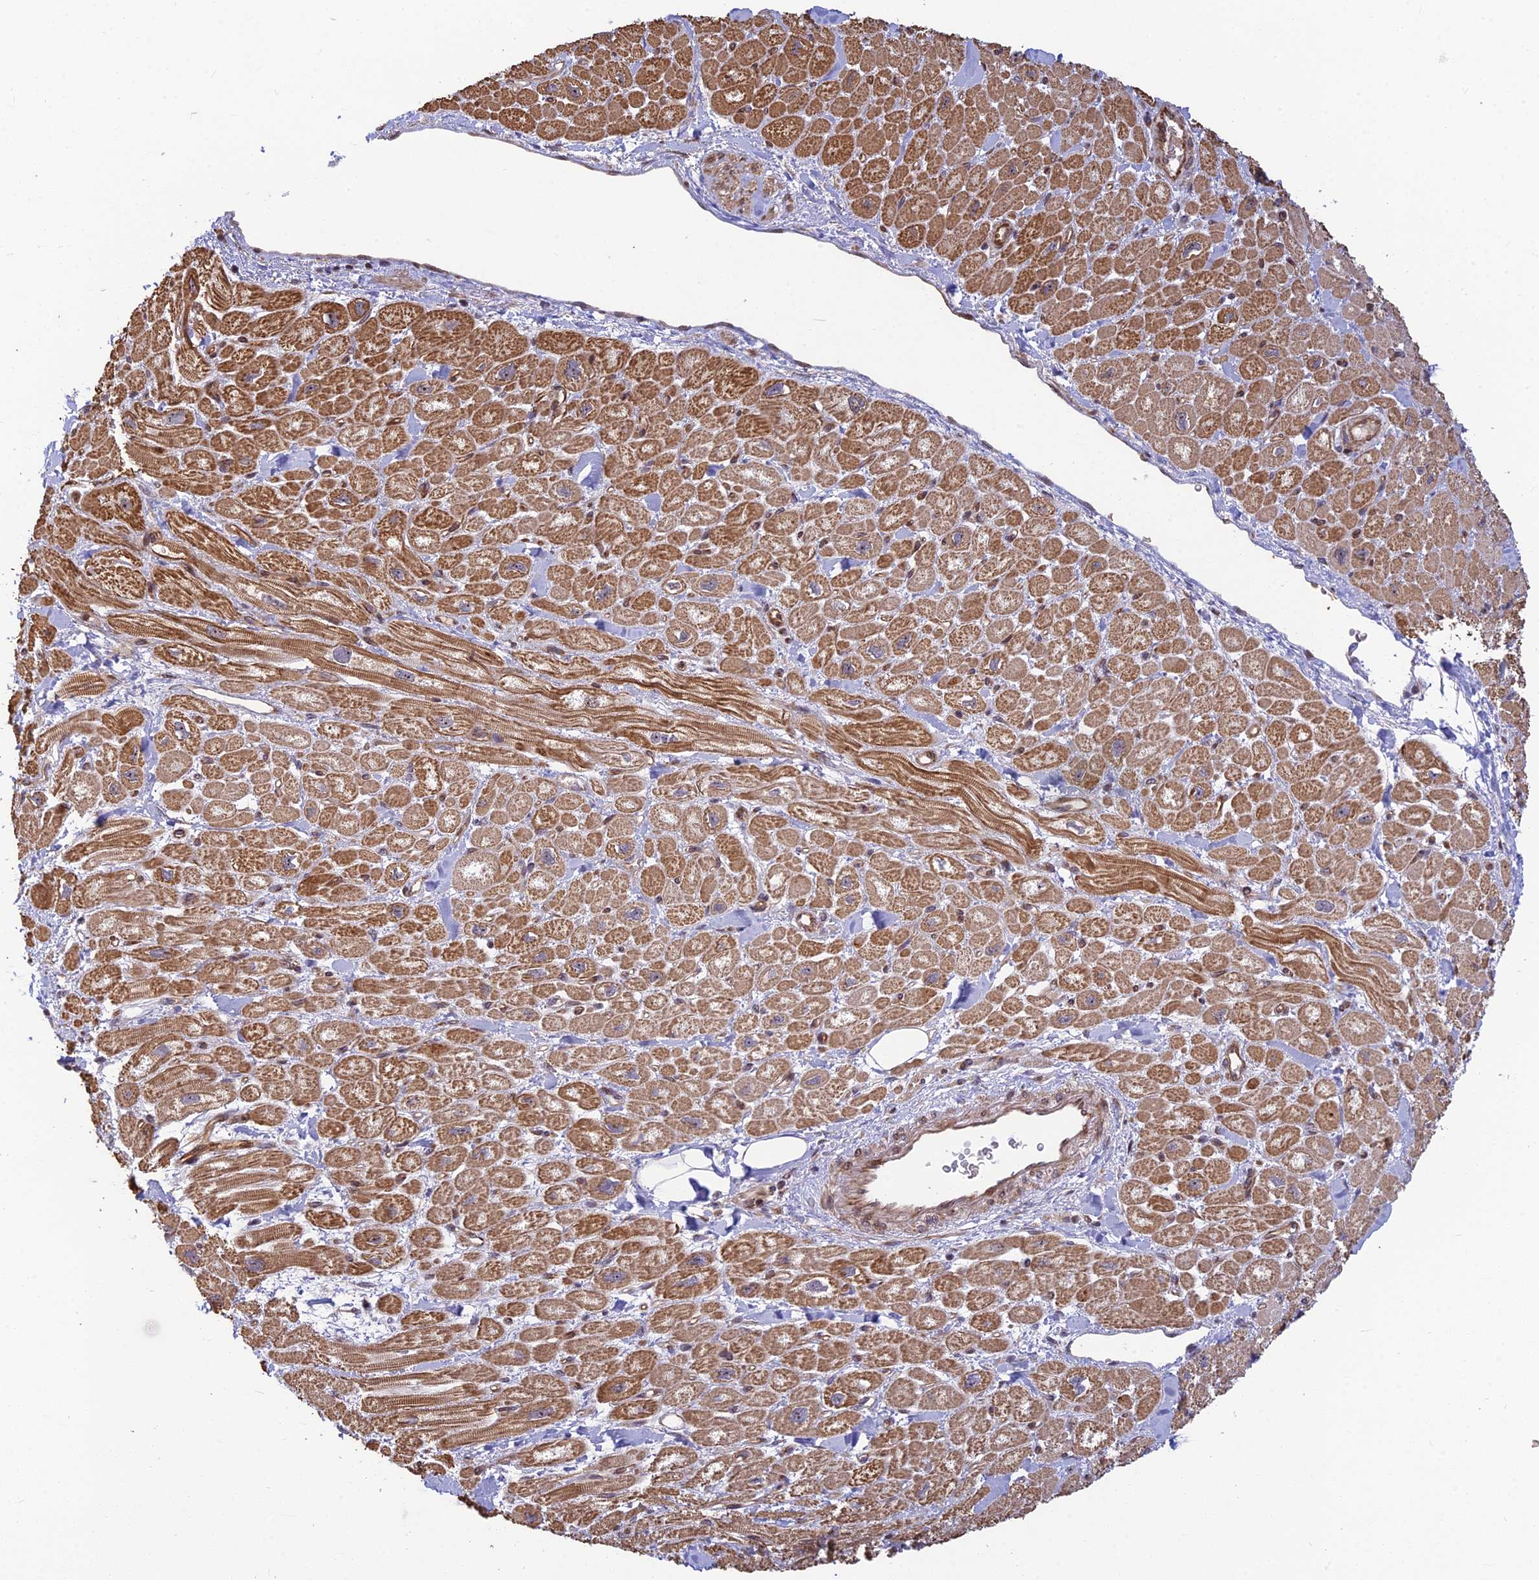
{"staining": {"intensity": "moderate", "quantity": ">75%", "location": "cytoplasmic/membranous"}, "tissue": "heart muscle", "cell_type": "Cardiomyocytes", "image_type": "normal", "snomed": [{"axis": "morphology", "description": "Normal tissue, NOS"}, {"axis": "topography", "description": "Heart"}], "caption": "A medium amount of moderate cytoplasmic/membranous positivity is seen in about >75% of cardiomyocytes in normal heart muscle.", "gene": "UFSP2", "patient": {"sex": "male", "age": 65}}